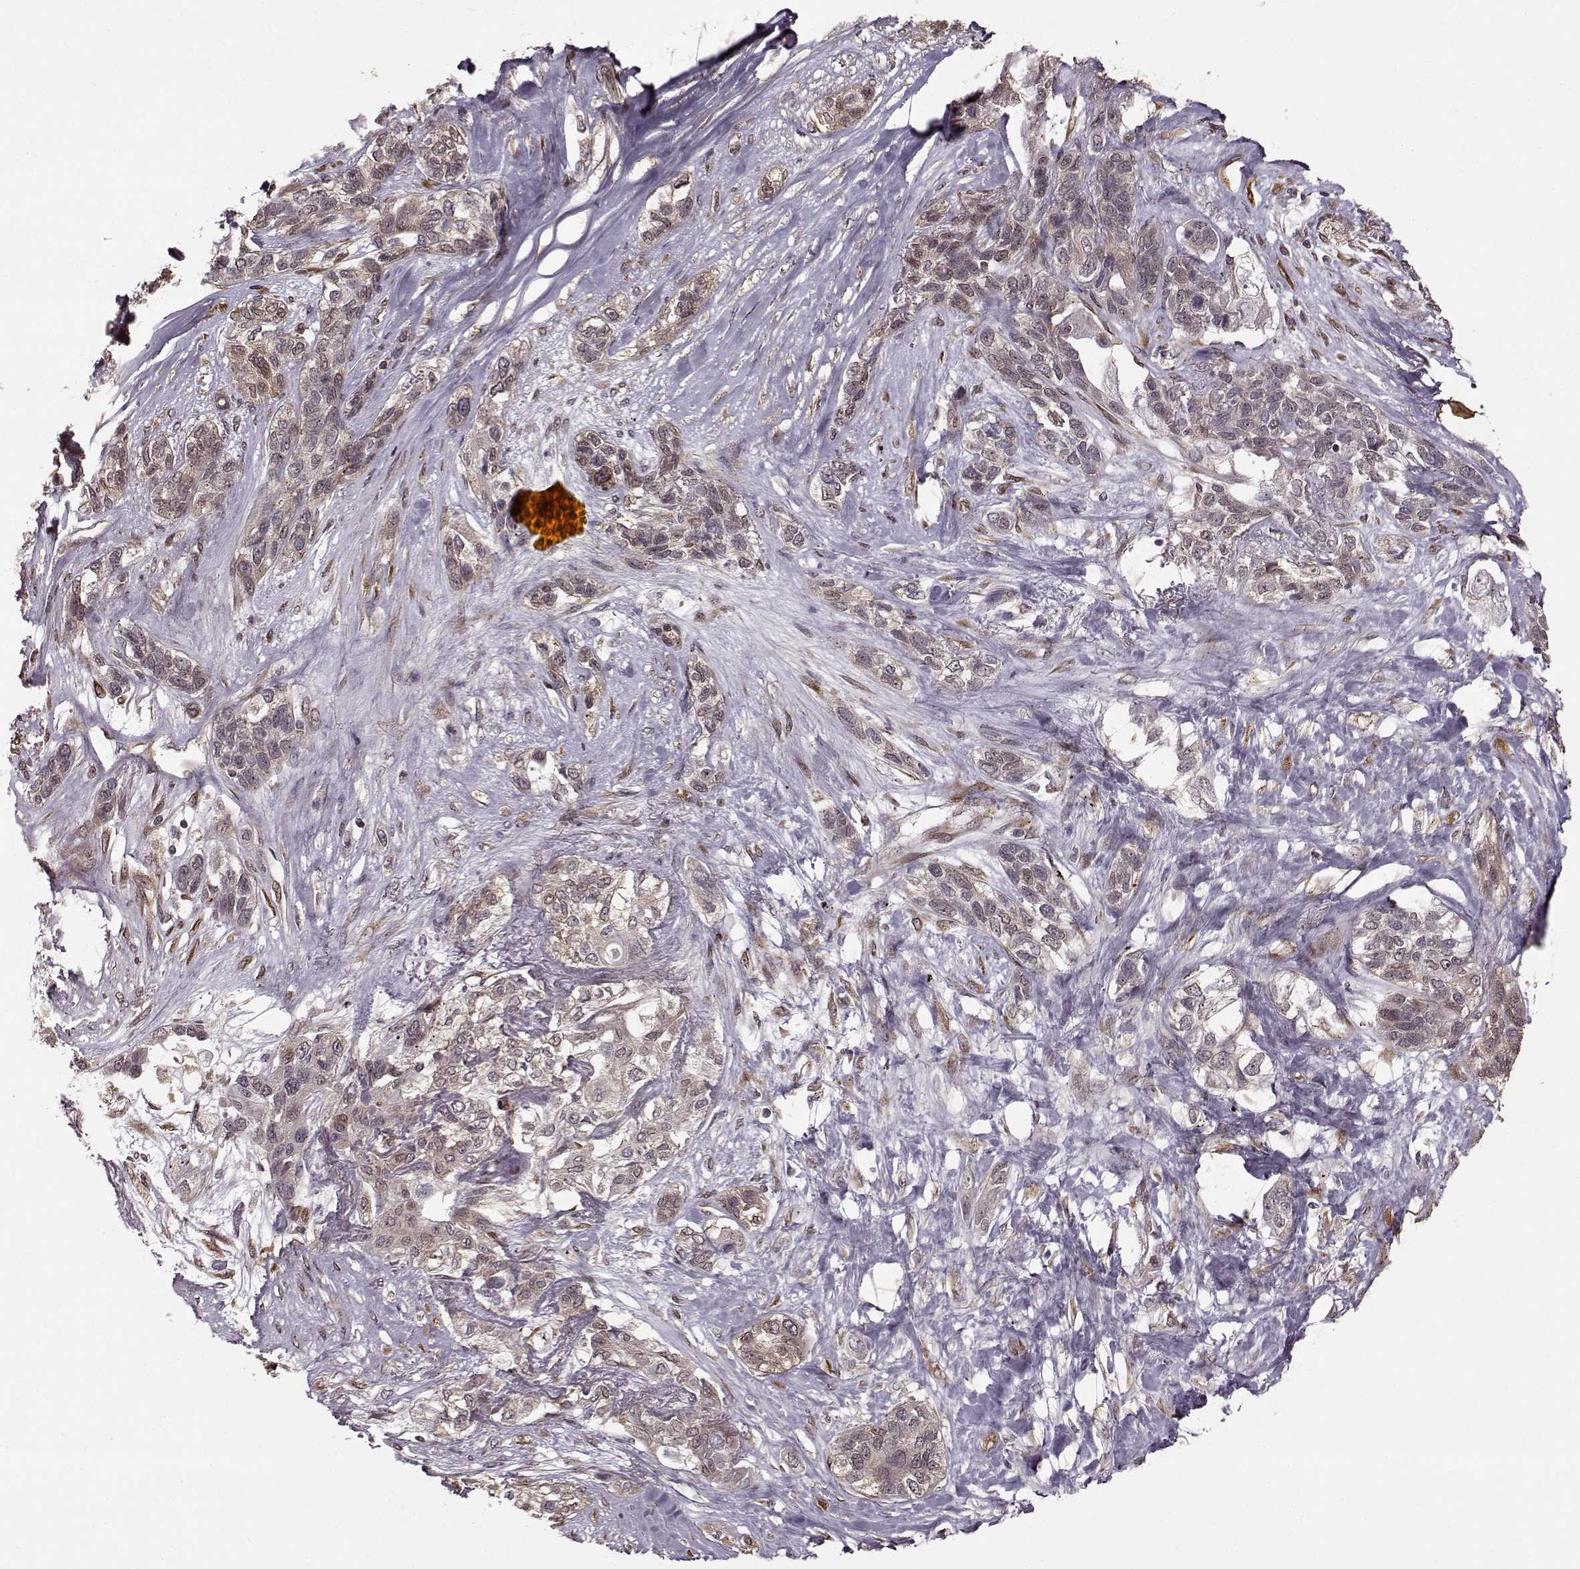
{"staining": {"intensity": "weak", "quantity": "<25%", "location": "cytoplasmic/membranous"}, "tissue": "lung cancer", "cell_type": "Tumor cells", "image_type": "cancer", "snomed": [{"axis": "morphology", "description": "Squamous cell carcinoma, NOS"}, {"axis": "topography", "description": "Lung"}], "caption": "IHC photomicrograph of human lung squamous cell carcinoma stained for a protein (brown), which exhibits no staining in tumor cells.", "gene": "YIPF5", "patient": {"sex": "female", "age": 70}}